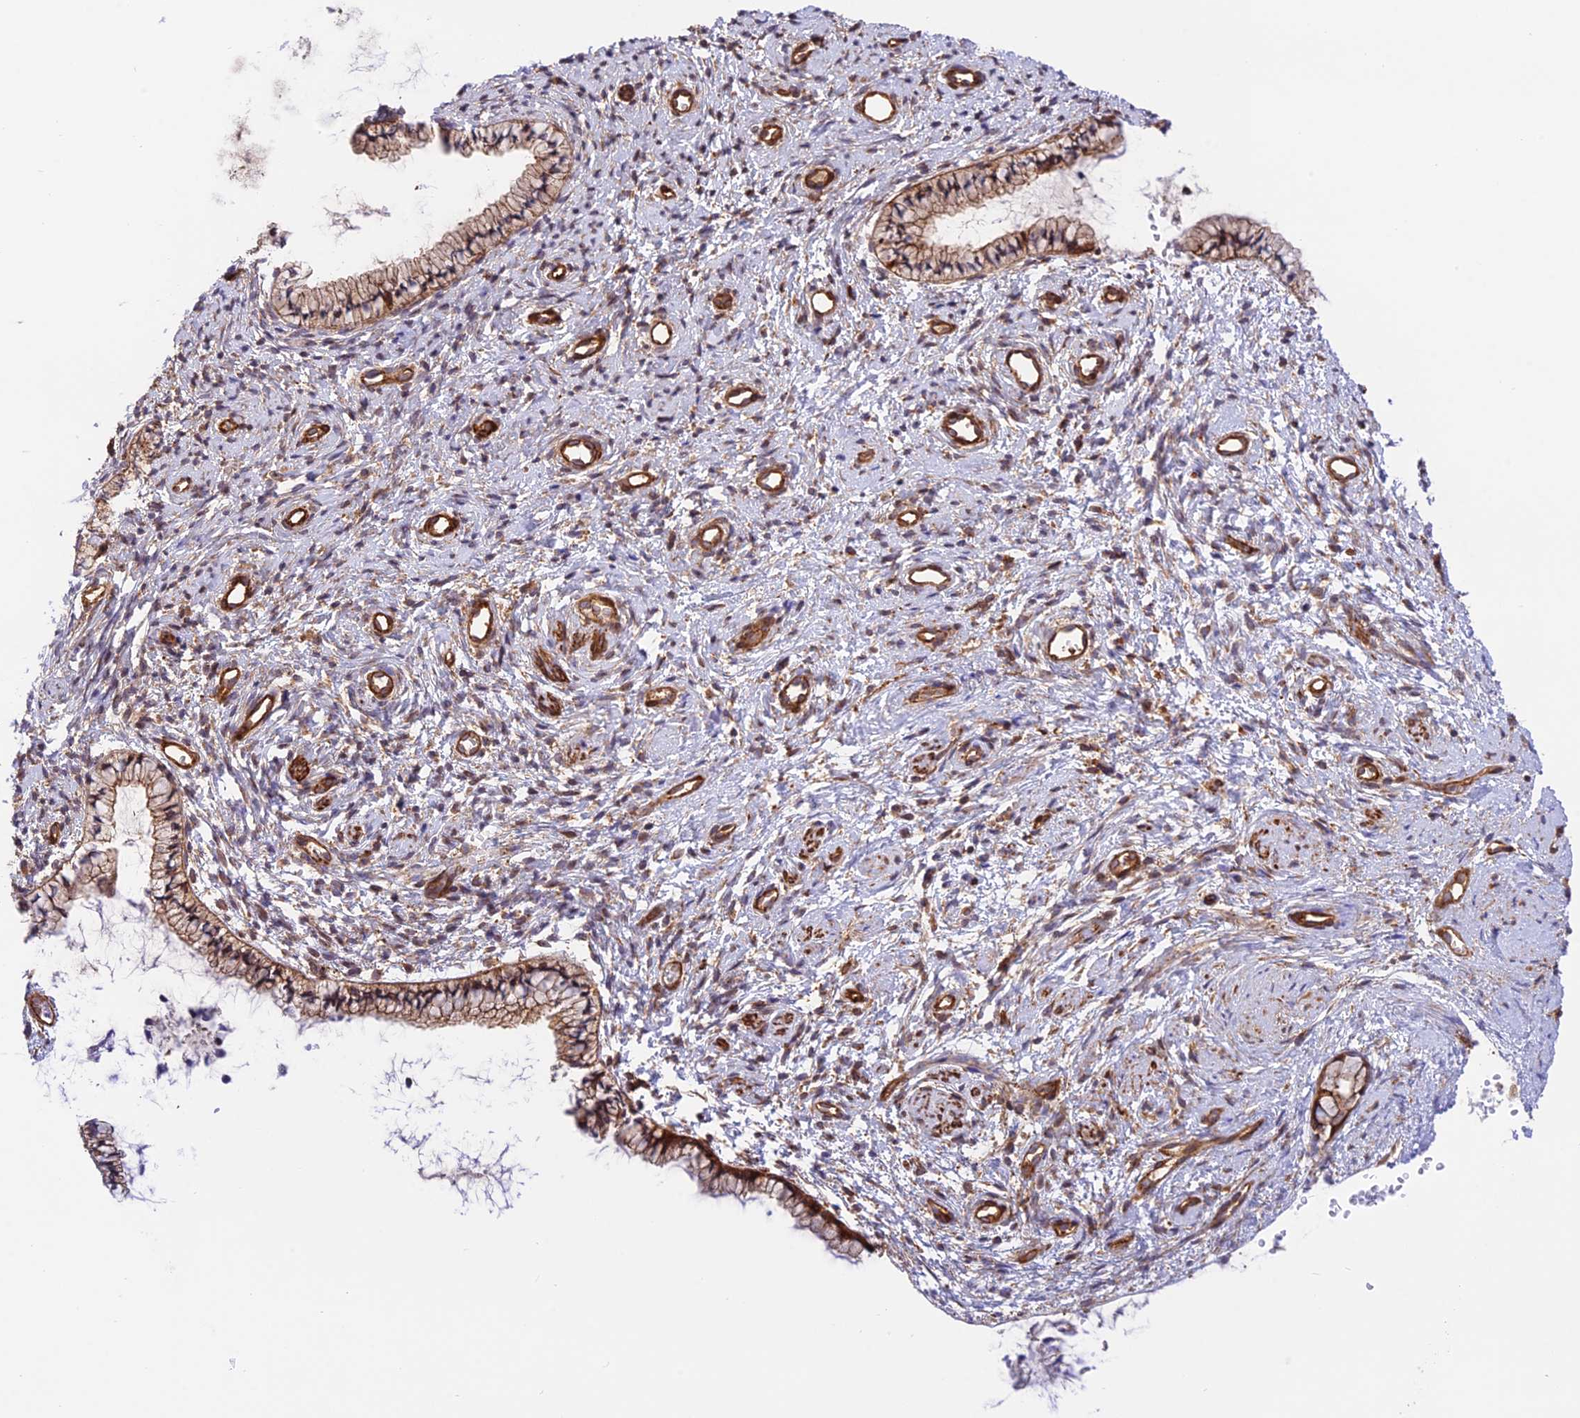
{"staining": {"intensity": "strong", "quantity": ">75%", "location": "cytoplasmic/membranous"}, "tissue": "cervix", "cell_type": "Glandular cells", "image_type": "normal", "snomed": [{"axis": "morphology", "description": "Normal tissue, NOS"}, {"axis": "topography", "description": "Cervix"}], "caption": "Glandular cells demonstrate high levels of strong cytoplasmic/membranous staining in about >75% of cells in benign cervix. The staining was performed using DAB (3,3'-diaminobenzidine) to visualize the protein expression in brown, while the nuclei were stained in blue with hematoxylin (Magnification: 20x).", "gene": "EVI5L", "patient": {"sex": "female", "age": 57}}